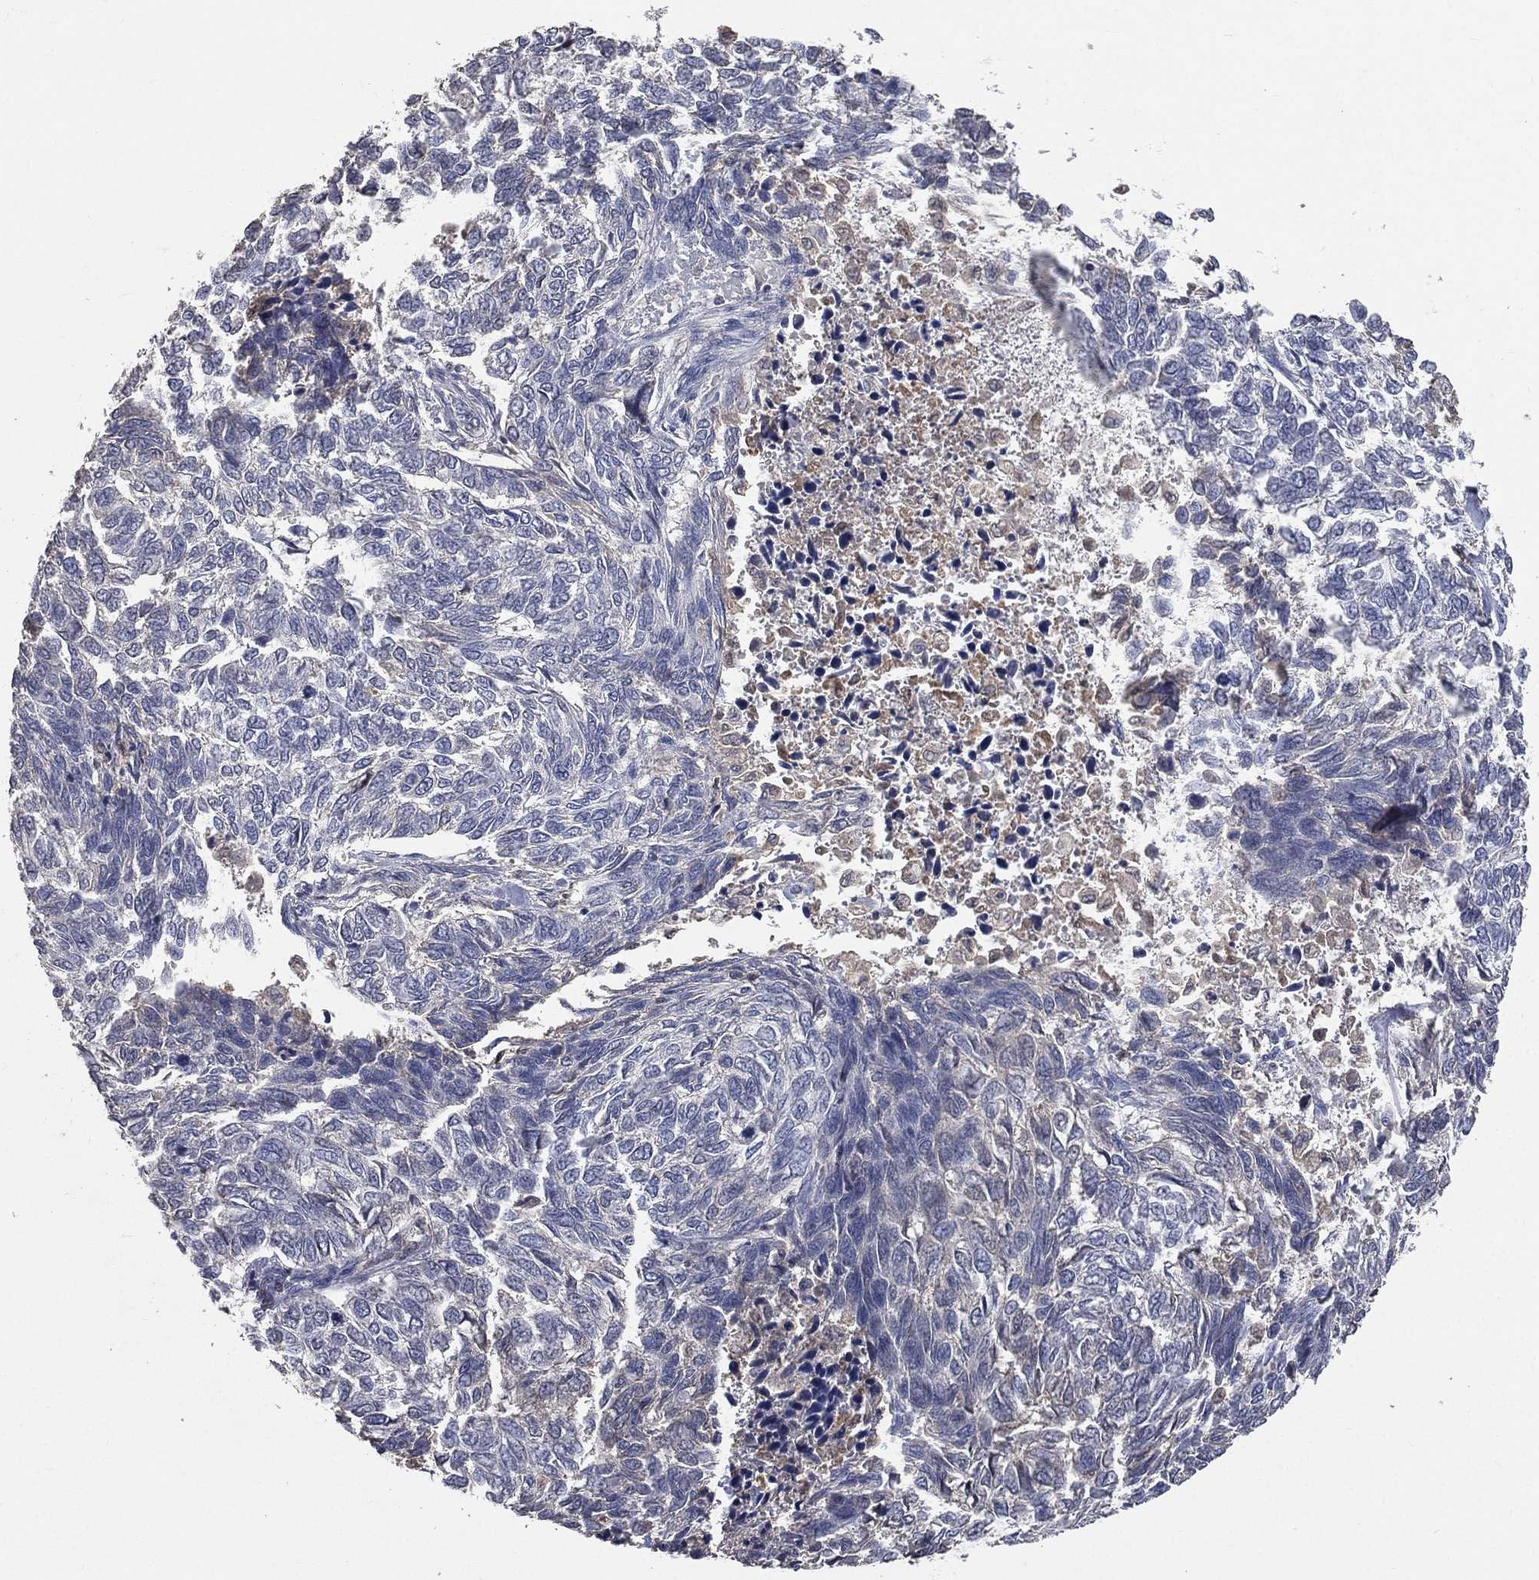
{"staining": {"intensity": "negative", "quantity": "none", "location": "none"}, "tissue": "skin cancer", "cell_type": "Tumor cells", "image_type": "cancer", "snomed": [{"axis": "morphology", "description": "Basal cell carcinoma"}, {"axis": "topography", "description": "Skin"}], "caption": "The image exhibits no staining of tumor cells in basal cell carcinoma (skin).", "gene": "SNAP25", "patient": {"sex": "female", "age": 65}}